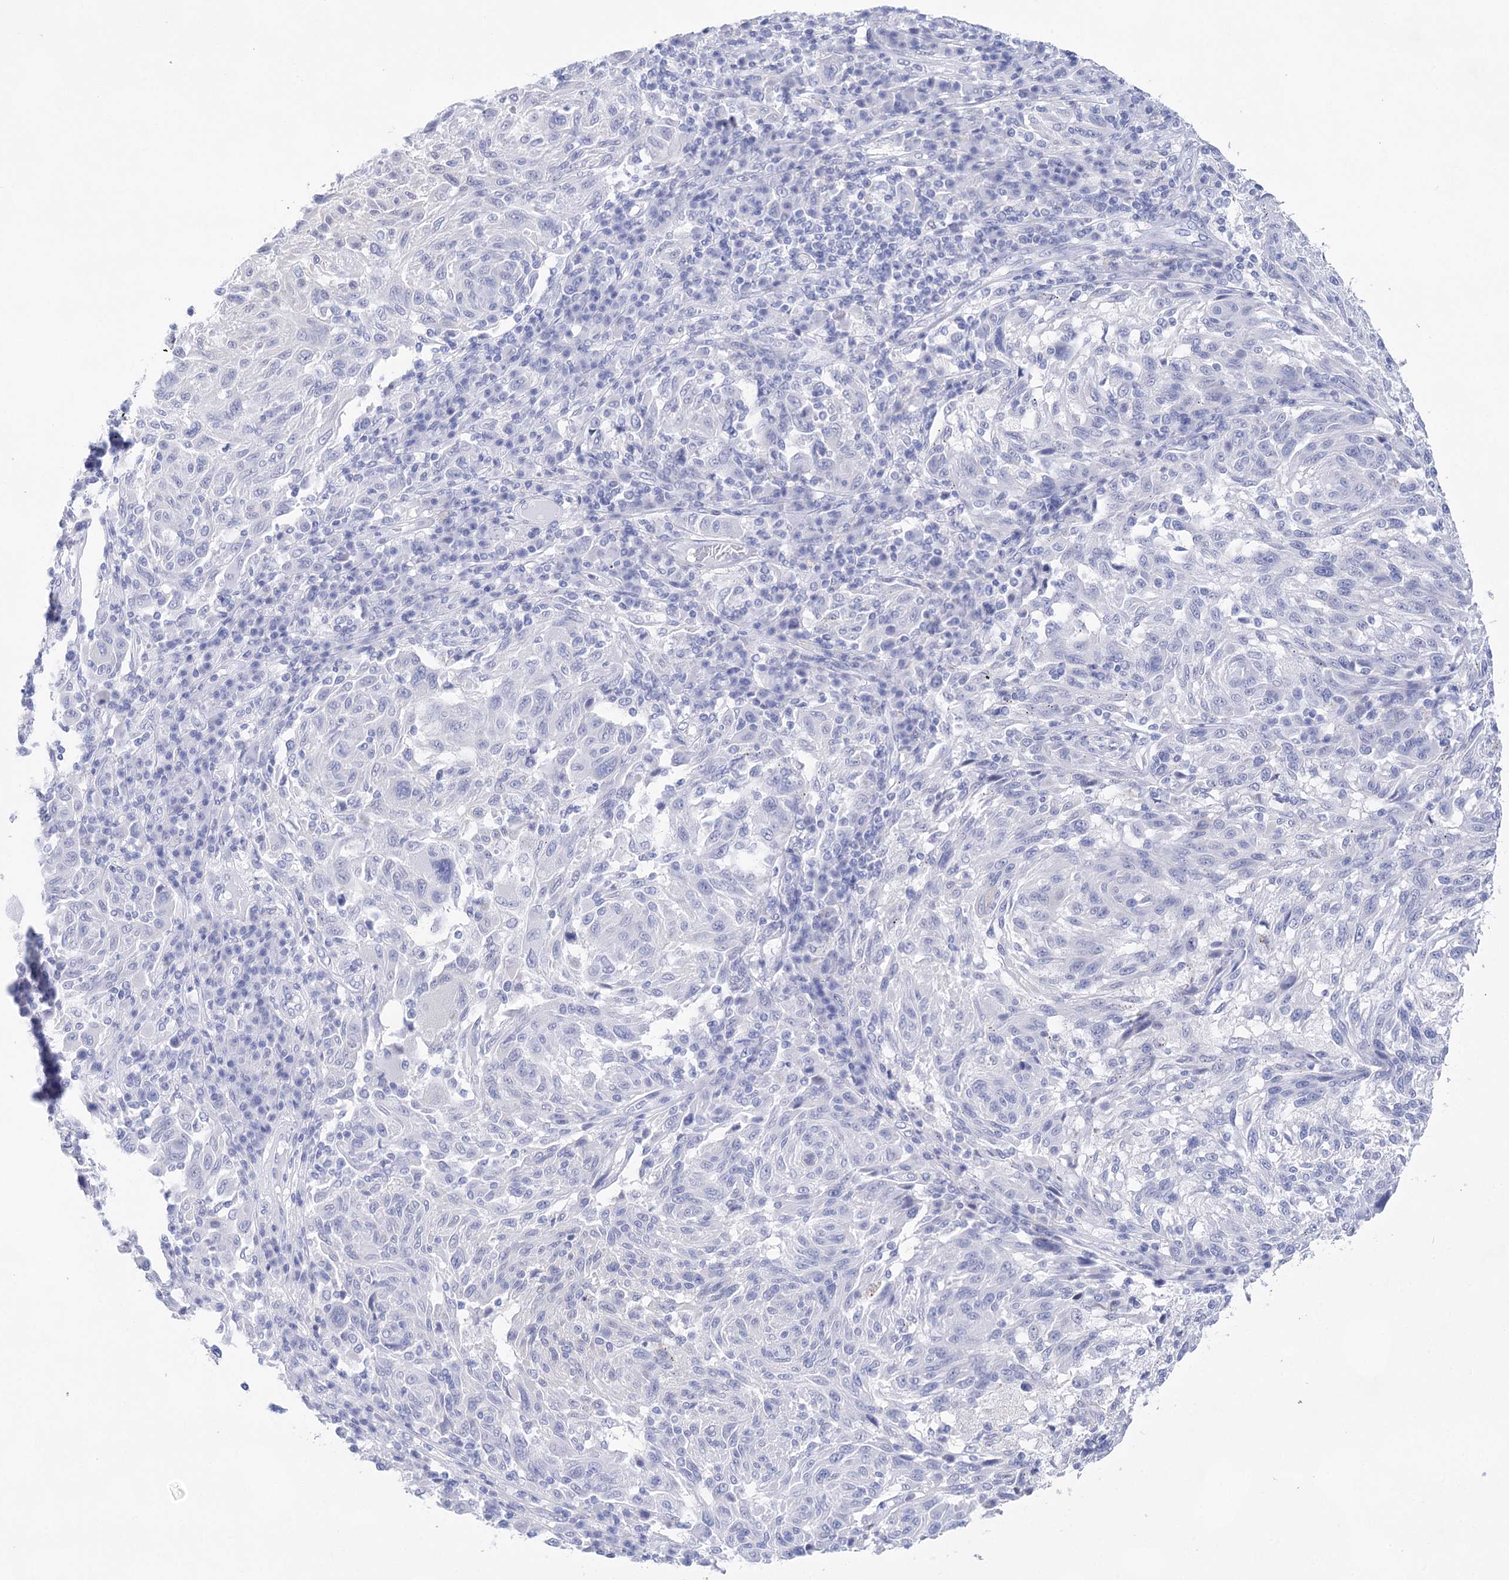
{"staining": {"intensity": "negative", "quantity": "none", "location": "none"}, "tissue": "melanoma", "cell_type": "Tumor cells", "image_type": "cancer", "snomed": [{"axis": "morphology", "description": "Malignant melanoma, NOS"}, {"axis": "topography", "description": "Skin"}], "caption": "This is a histopathology image of IHC staining of melanoma, which shows no staining in tumor cells.", "gene": "LALBA", "patient": {"sex": "male", "age": 53}}